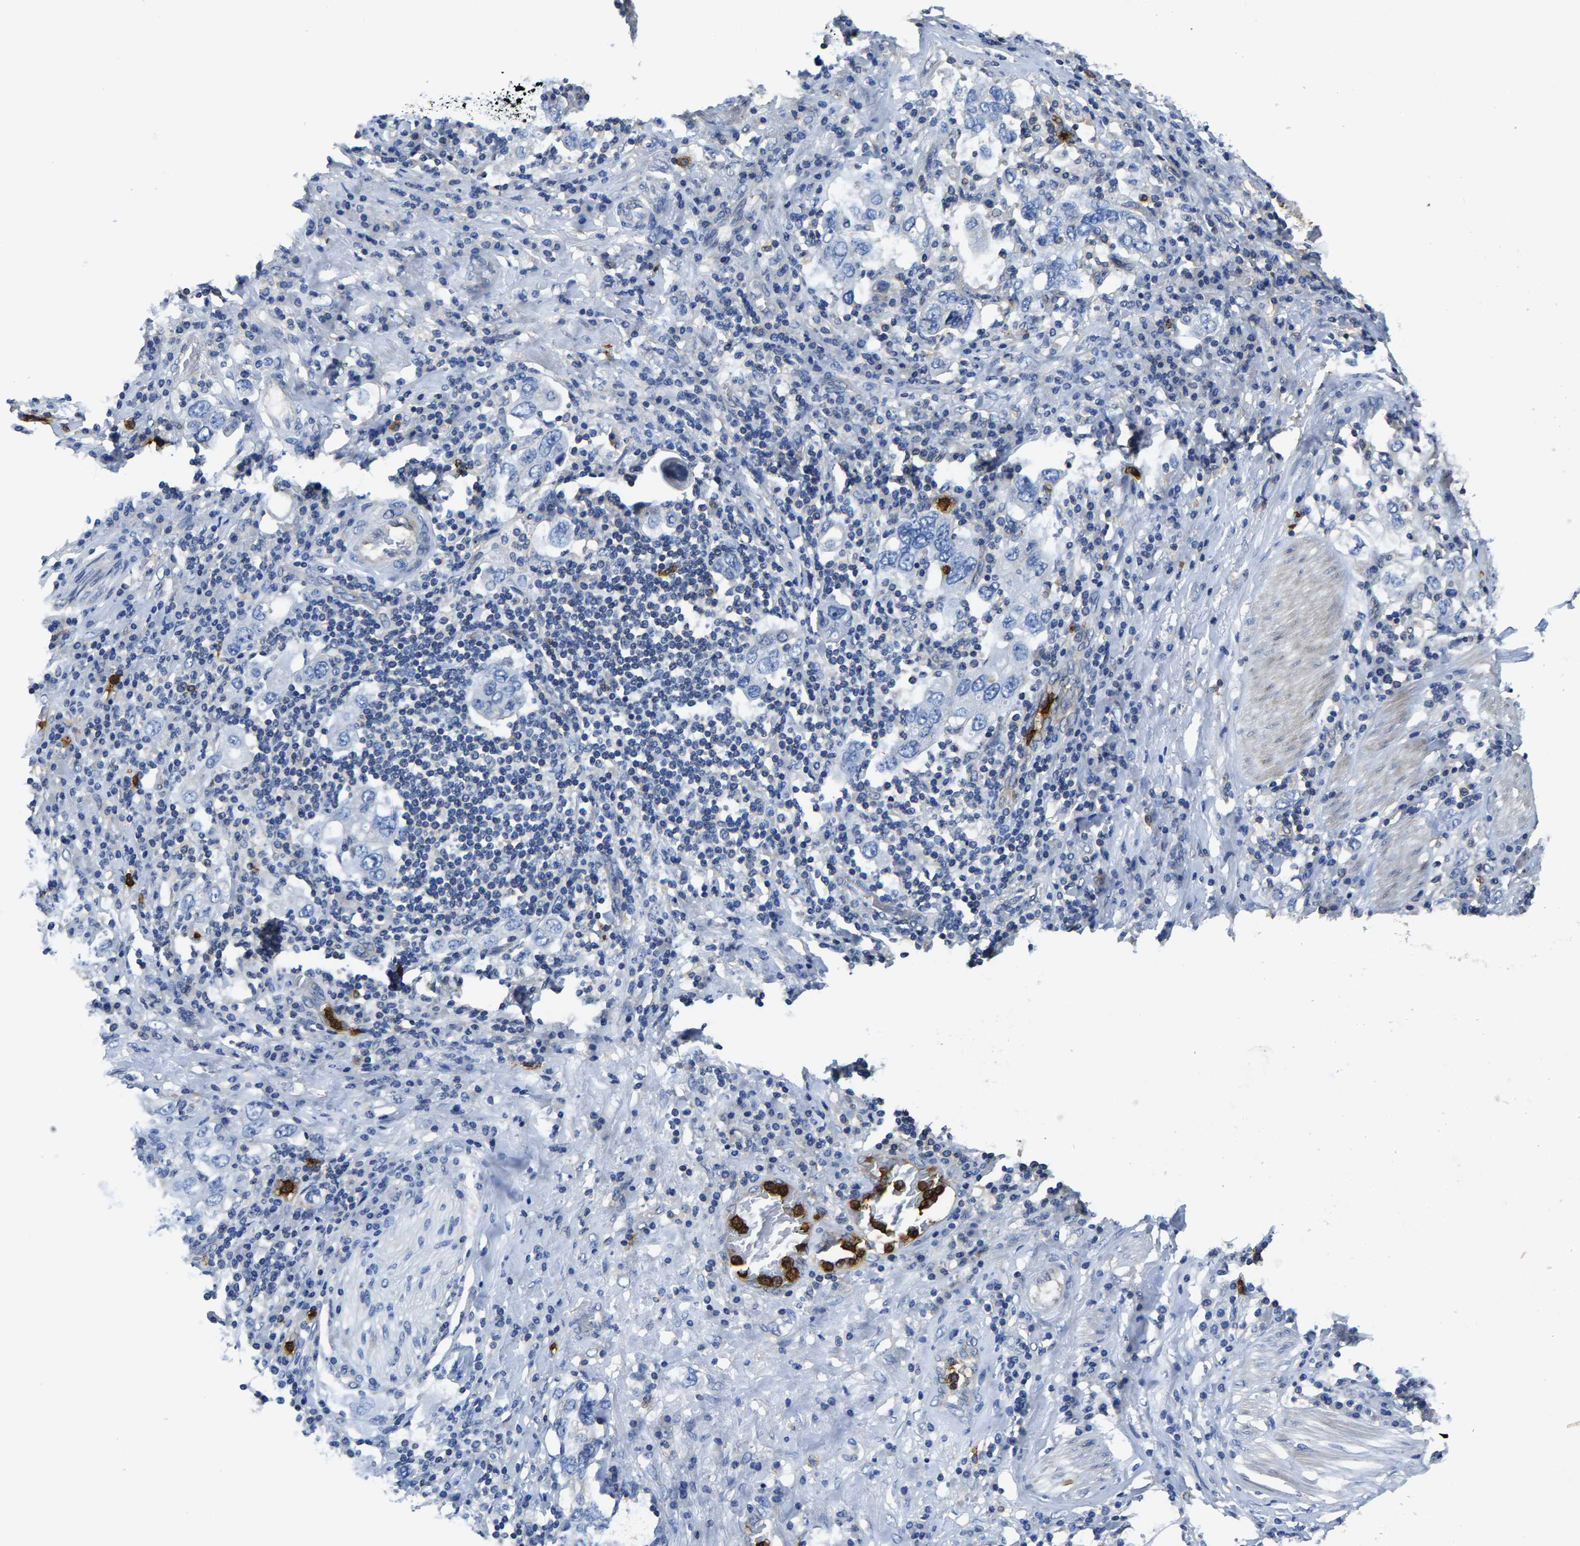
{"staining": {"intensity": "negative", "quantity": "none", "location": "none"}, "tissue": "stomach cancer", "cell_type": "Tumor cells", "image_type": "cancer", "snomed": [{"axis": "morphology", "description": "Adenocarcinoma, NOS"}, {"axis": "topography", "description": "Stomach, upper"}], "caption": "This is an IHC image of stomach cancer (adenocarcinoma). There is no staining in tumor cells.", "gene": "TRAF6", "patient": {"sex": "male", "age": 62}}